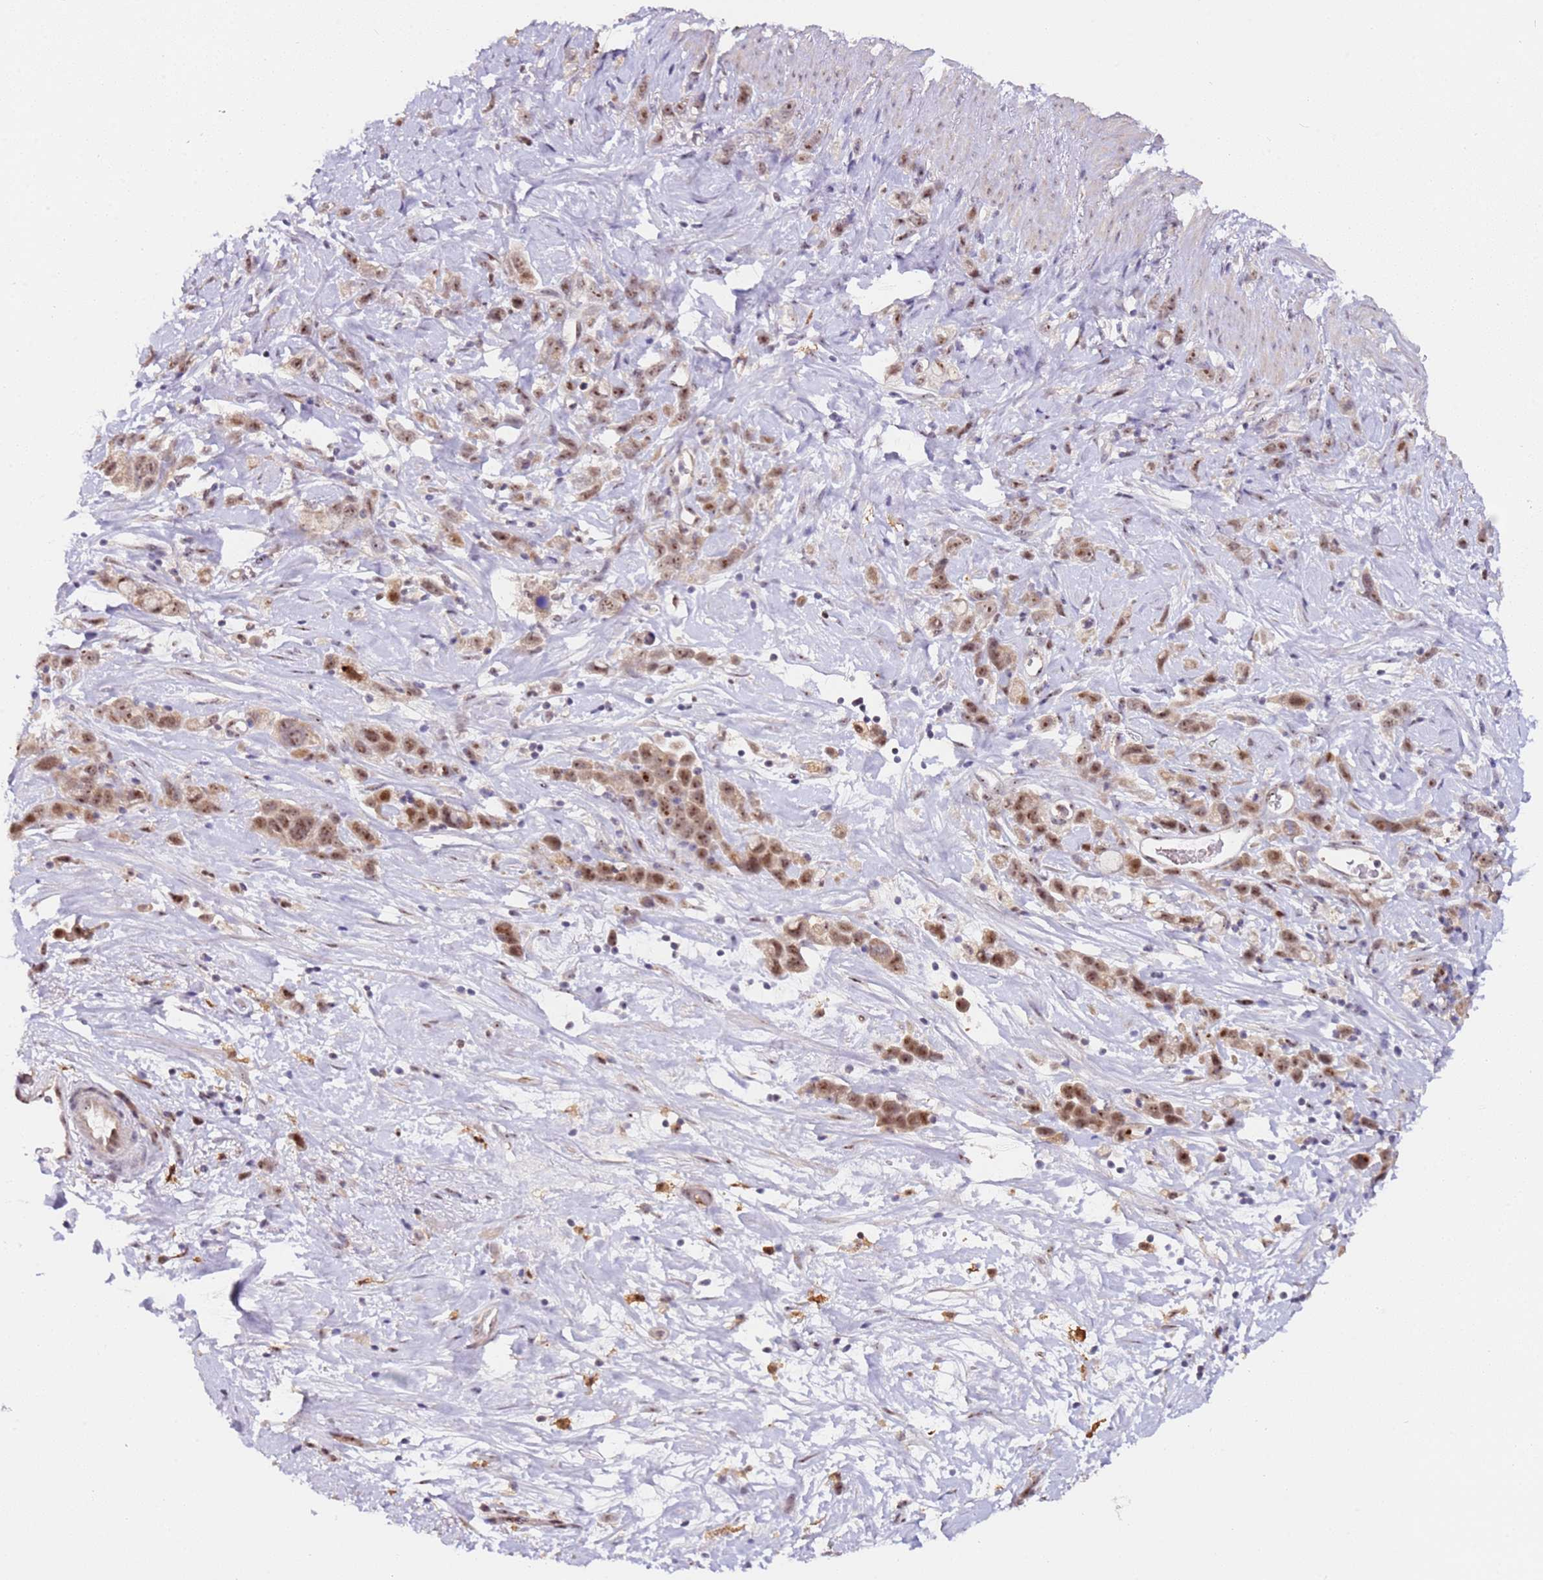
{"staining": {"intensity": "moderate", "quantity": ">75%", "location": "nuclear"}, "tissue": "stomach cancer", "cell_type": "Tumor cells", "image_type": "cancer", "snomed": [{"axis": "morphology", "description": "Adenocarcinoma, NOS"}, {"axis": "topography", "description": "Stomach"}], "caption": "IHC of human stomach adenocarcinoma demonstrates medium levels of moderate nuclear positivity in approximately >75% of tumor cells.", "gene": "LGALSL", "patient": {"sex": "female", "age": 65}}